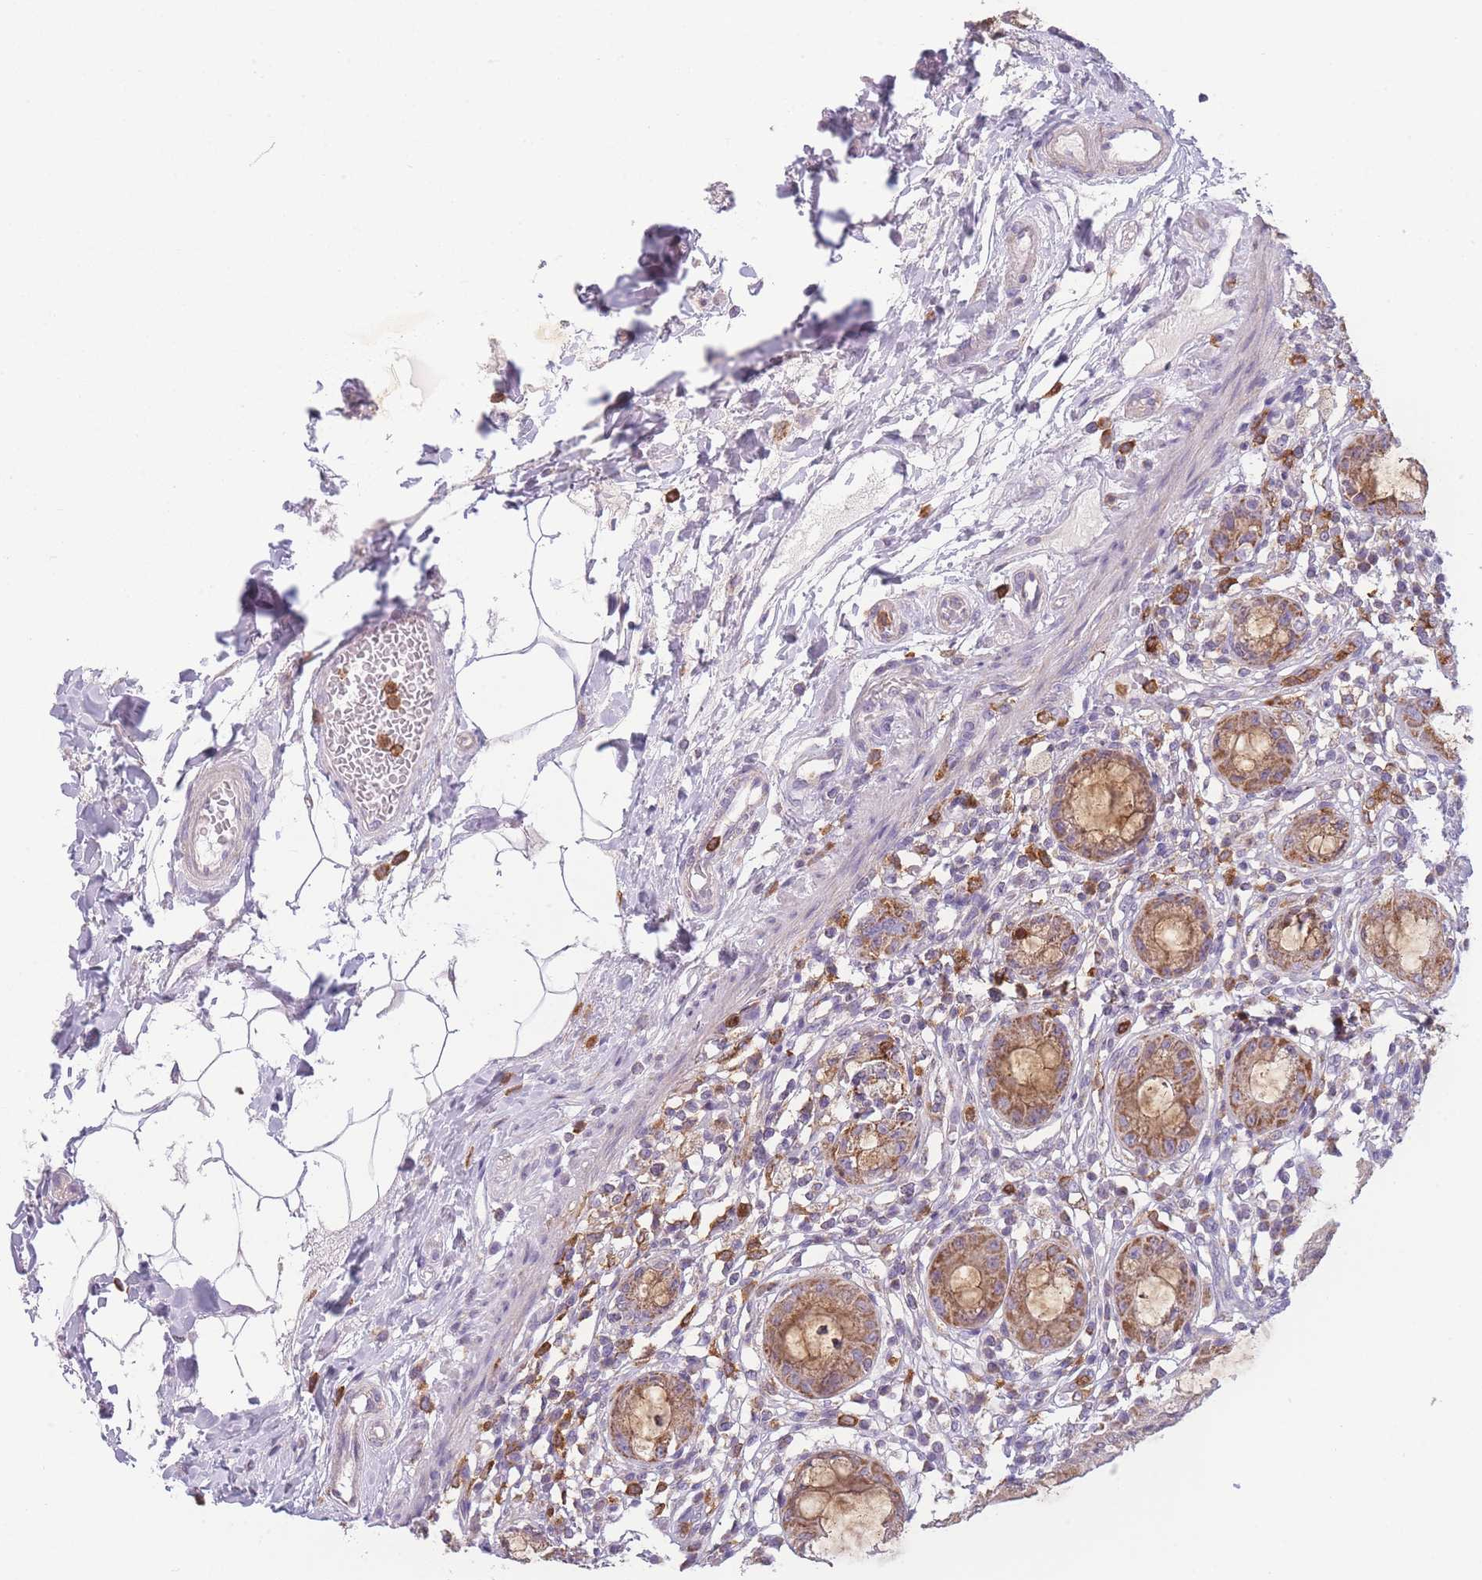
{"staining": {"intensity": "moderate", "quantity": ">75%", "location": "cytoplasmic/membranous"}, "tissue": "rectum", "cell_type": "Glandular cells", "image_type": "normal", "snomed": [{"axis": "morphology", "description": "Normal tissue, NOS"}, {"axis": "topography", "description": "Rectum"}], "caption": "Rectum stained with DAB (3,3'-diaminobenzidine) immunohistochemistry demonstrates medium levels of moderate cytoplasmic/membranous expression in about >75% of glandular cells.", "gene": "PRAM1", "patient": {"sex": "female", "age": 57}}